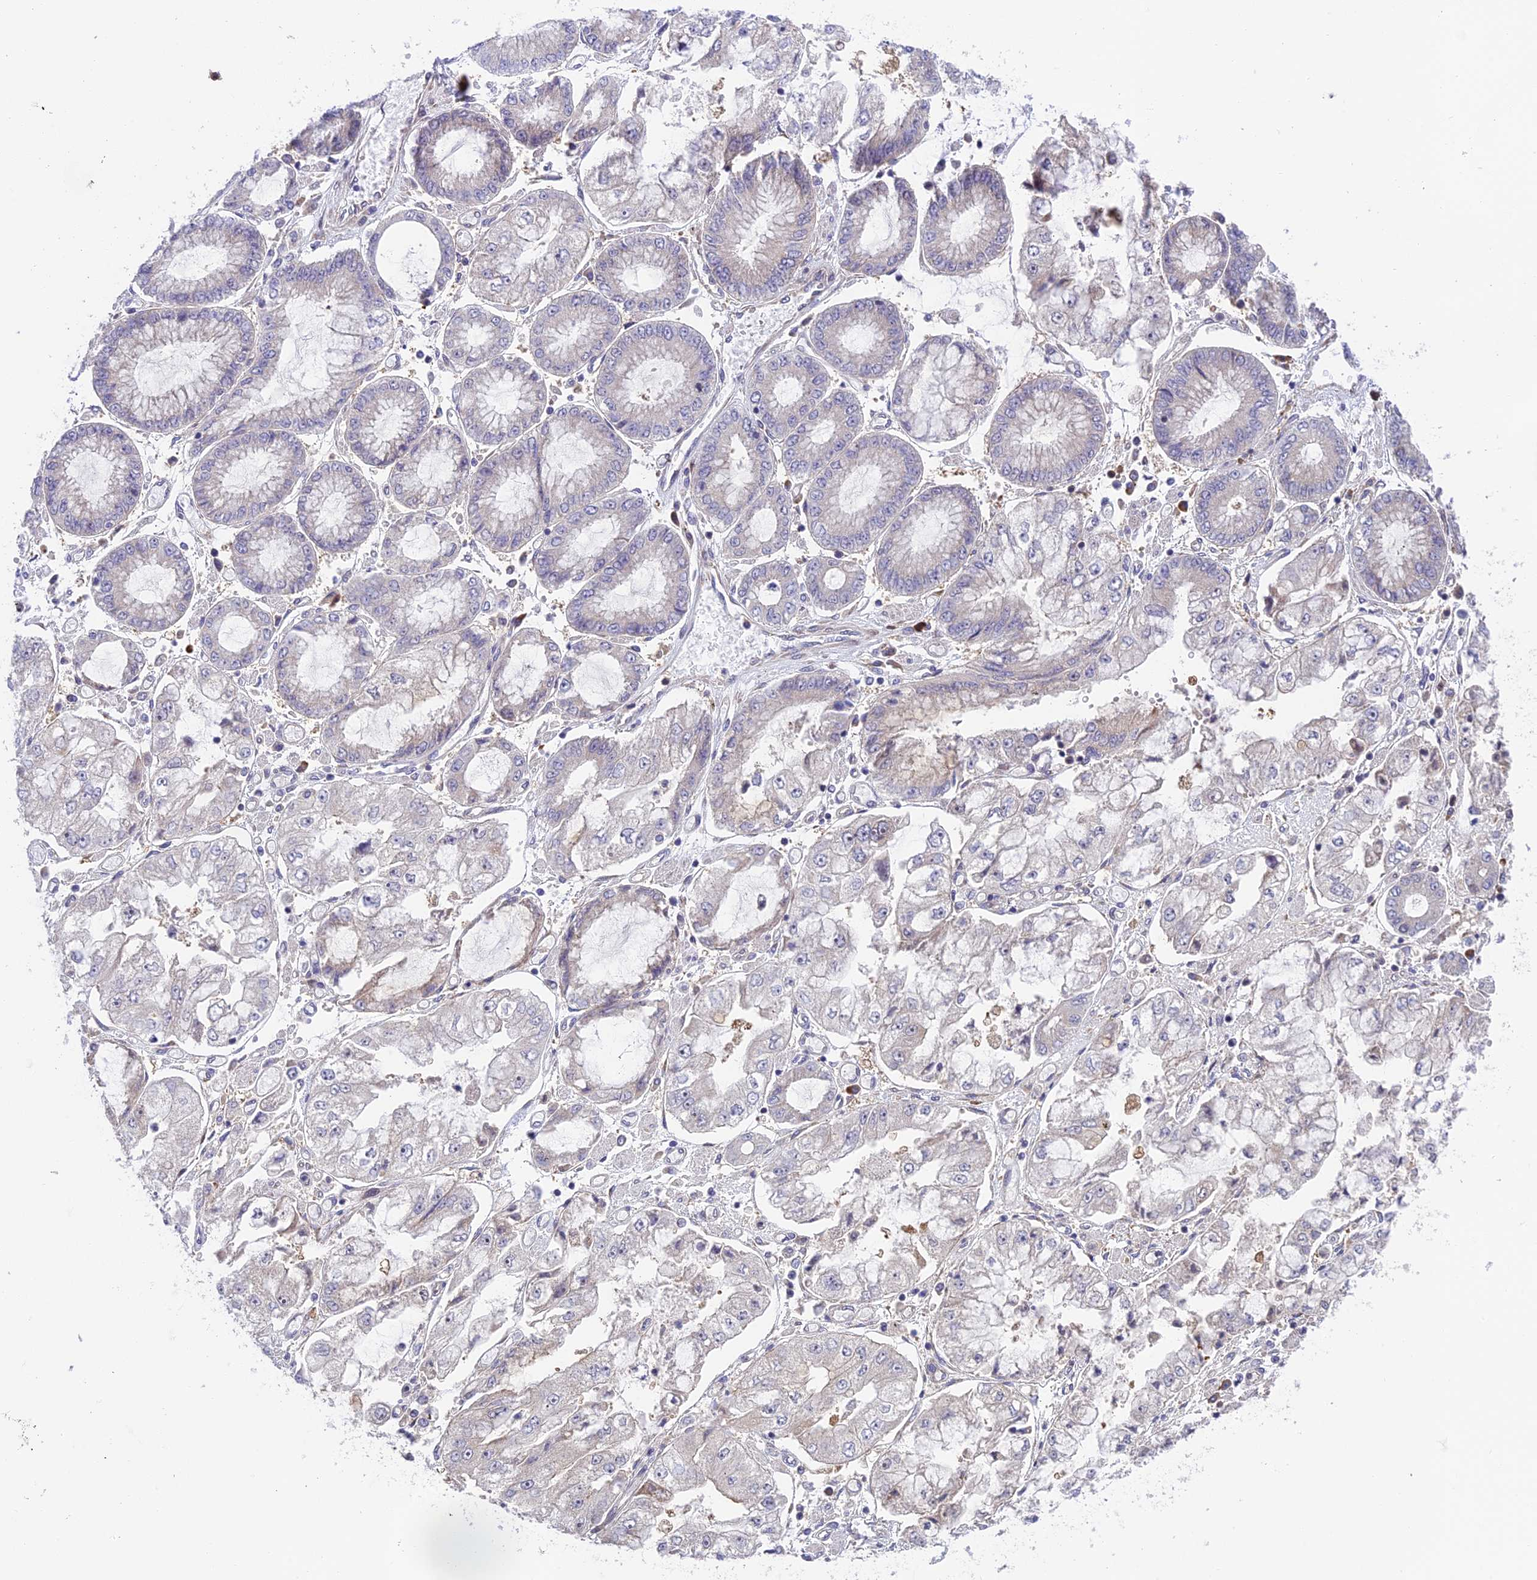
{"staining": {"intensity": "negative", "quantity": "none", "location": "none"}, "tissue": "stomach cancer", "cell_type": "Tumor cells", "image_type": "cancer", "snomed": [{"axis": "morphology", "description": "Adenocarcinoma, NOS"}, {"axis": "topography", "description": "Stomach"}], "caption": "High magnification brightfield microscopy of stomach cancer stained with DAB (3,3'-diaminobenzidine) (brown) and counterstained with hematoxylin (blue): tumor cells show no significant staining.", "gene": "IPO5", "patient": {"sex": "male", "age": 76}}